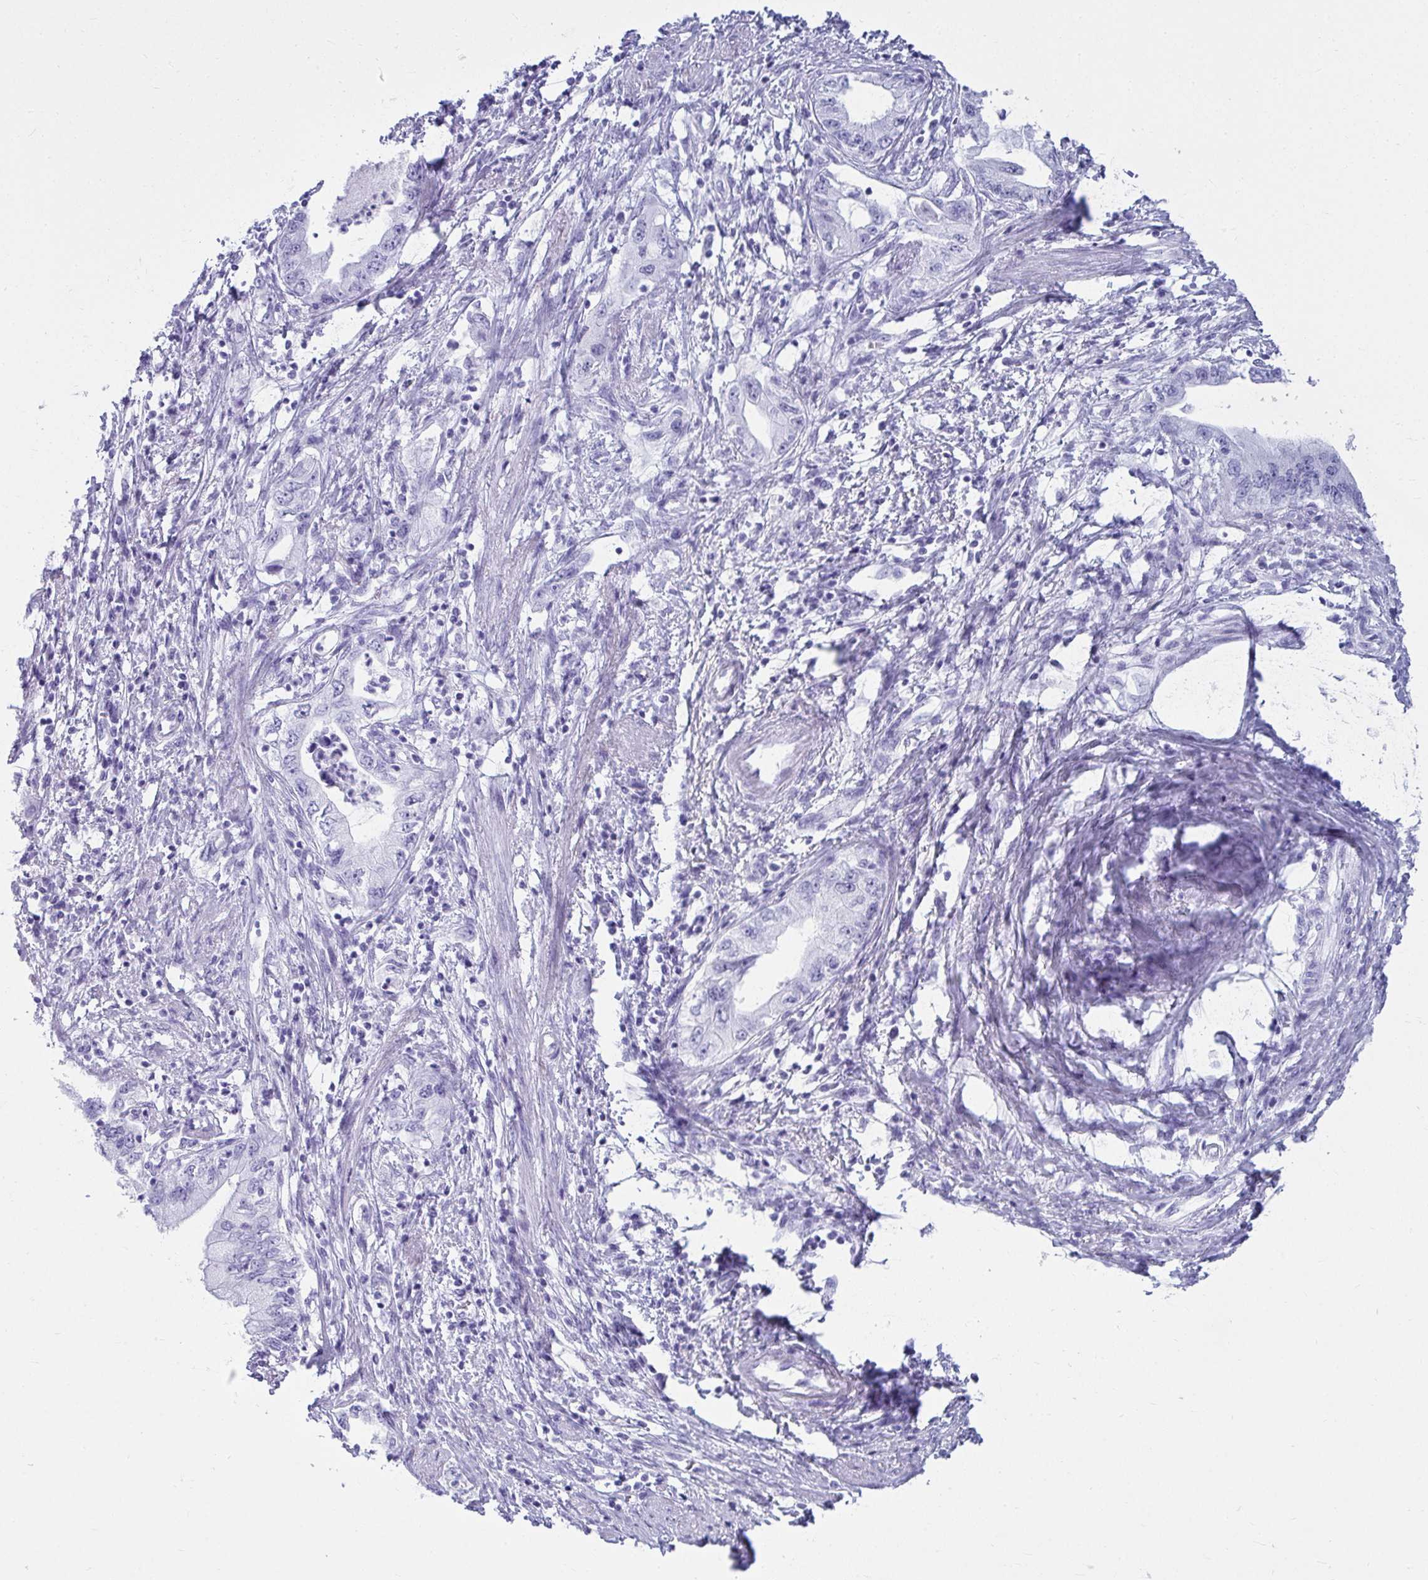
{"staining": {"intensity": "negative", "quantity": "none", "location": "none"}, "tissue": "pancreatic cancer", "cell_type": "Tumor cells", "image_type": "cancer", "snomed": [{"axis": "morphology", "description": "Adenocarcinoma, NOS"}, {"axis": "topography", "description": "Pancreas"}], "caption": "Image shows no protein expression in tumor cells of adenocarcinoma (pancreatic) tissue.", "gene": "CLGN", "patient": {"sex": "female", "age": 73}}